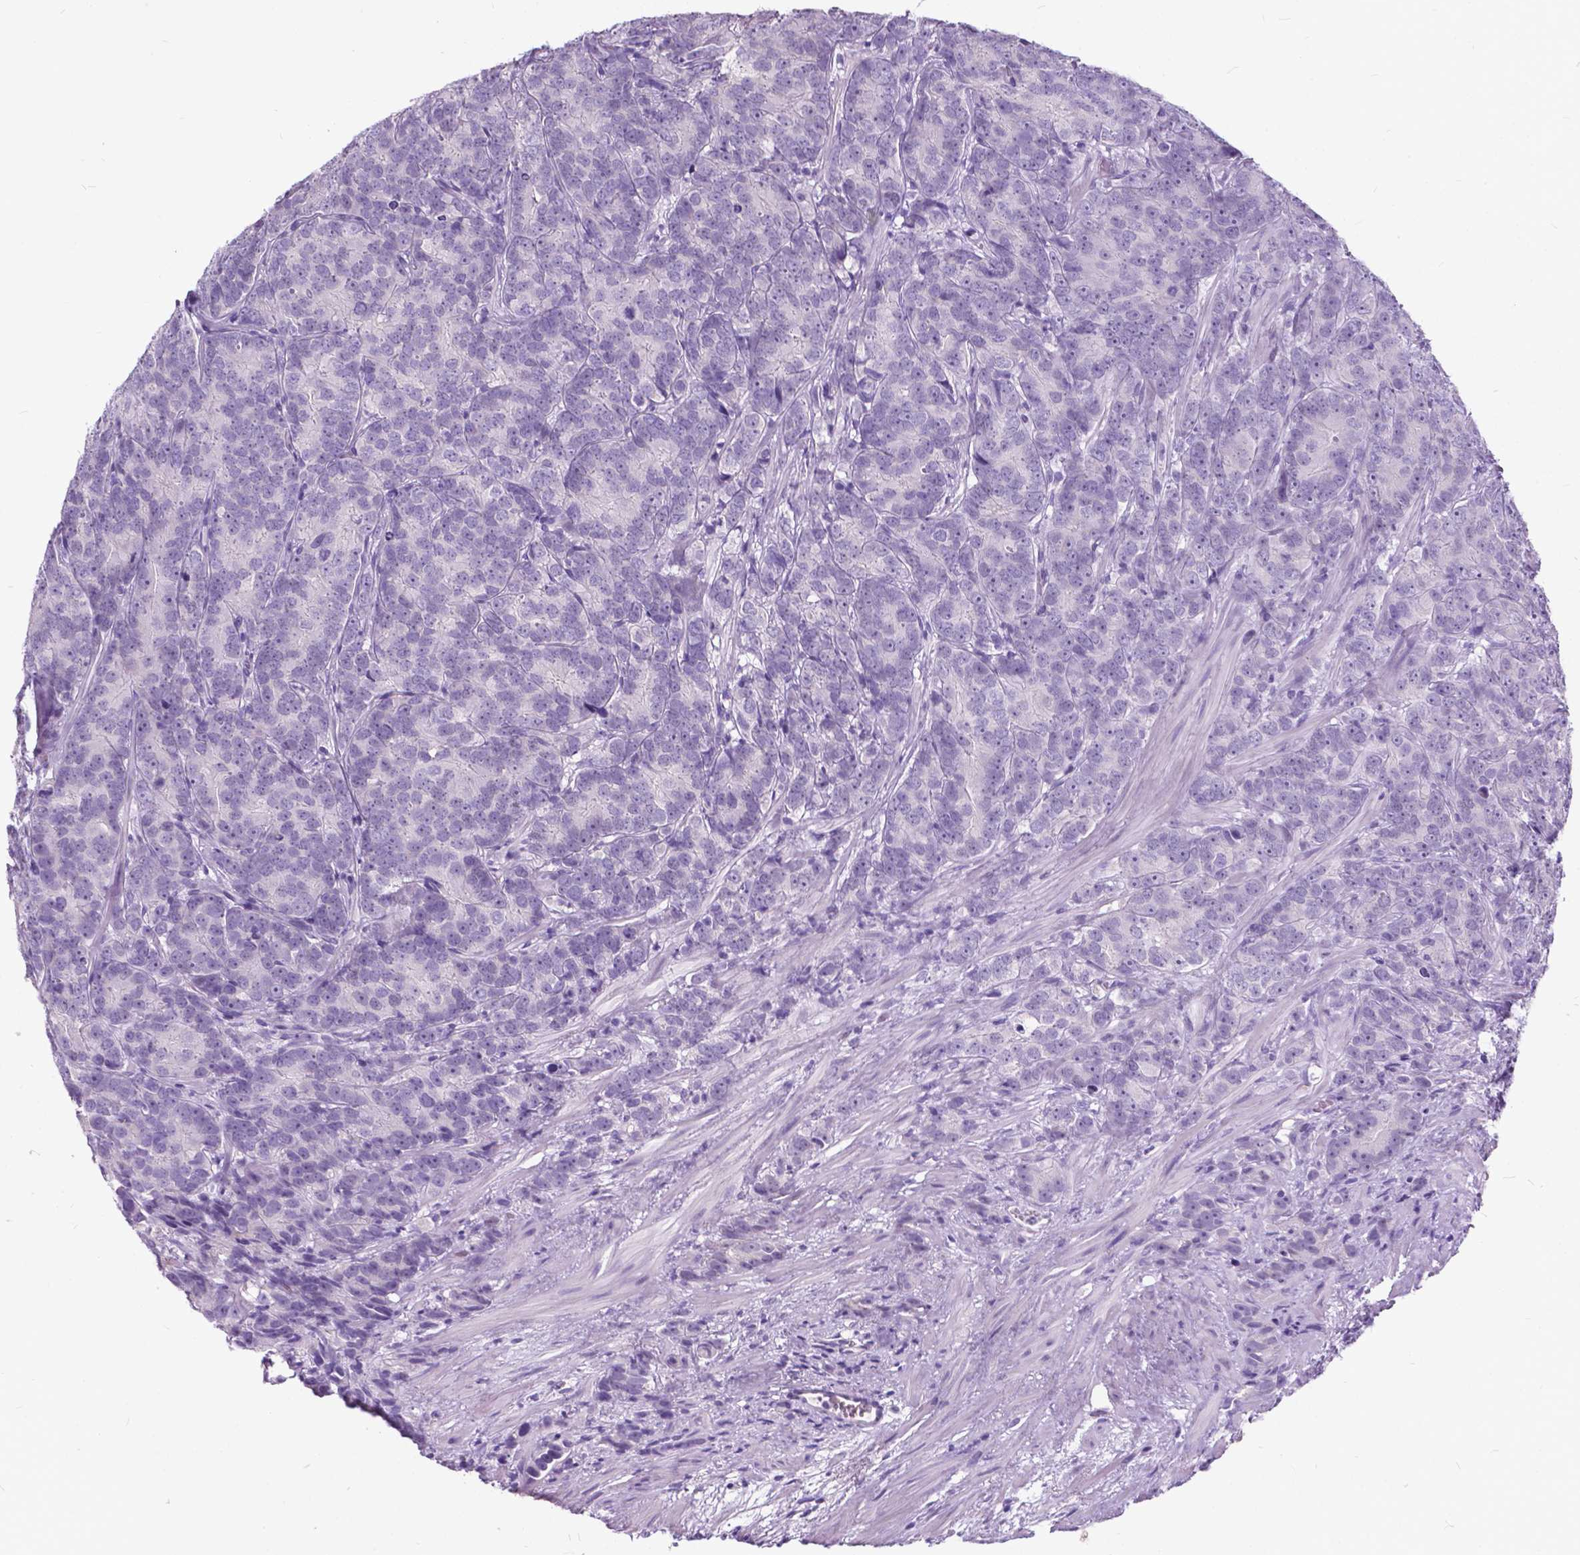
{"staining": {"intensity": "negative", "quantity": "none", "location": "none"}, "tissue": "prostate cancer", "cell_type": "Tumor cells", "image_type": "cancer", "snomed": [{"axis": "morphology", "description": "Adenocarcinoma, High grade"}, {"axis": "topography", "description": "Prostate"}], "caption": "The IHC histopathology image has no significant staining in tumor cells of prostate adenocarcinoma (high-grade) tissue.", "gene": "BSND", "patient": {"sex": "male", "age": 90}}